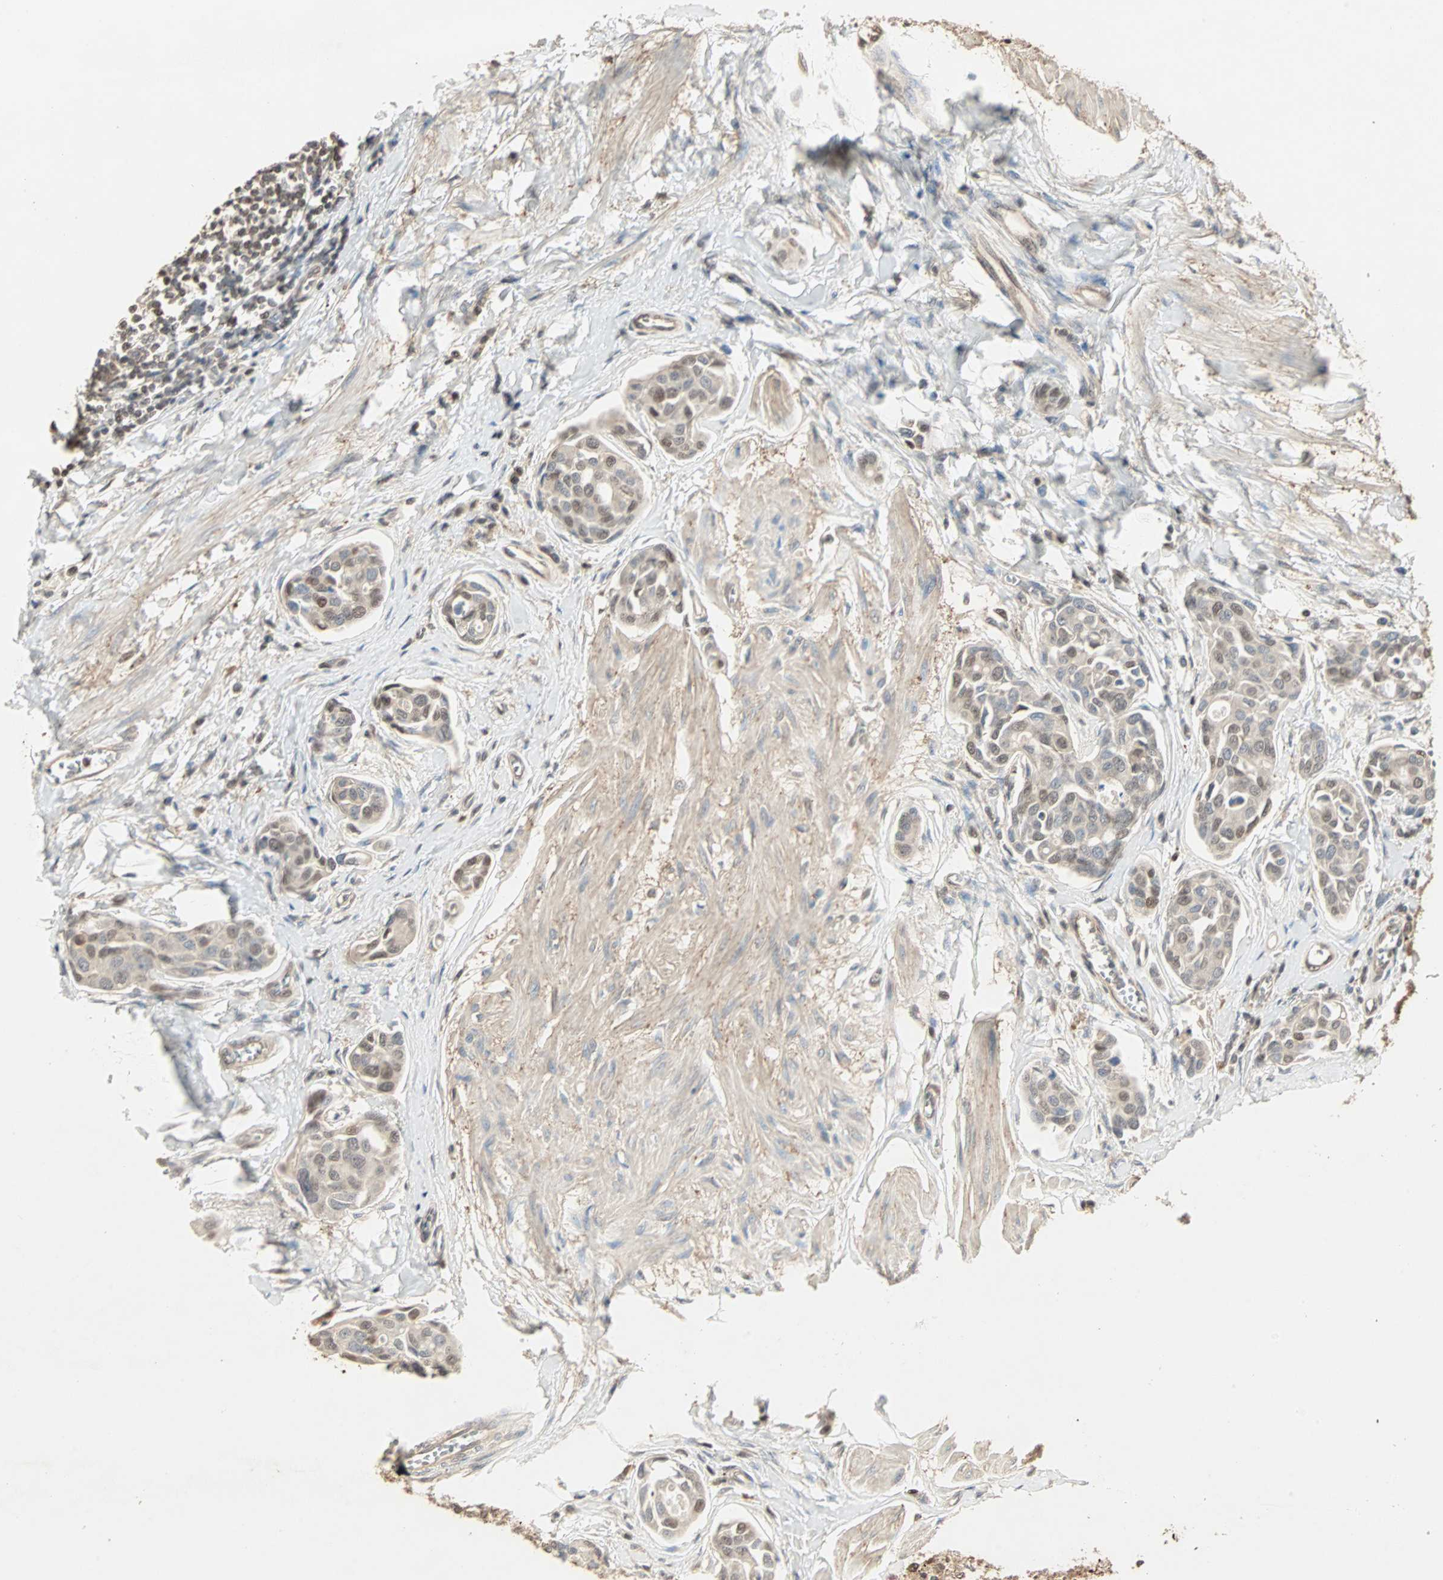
{"staining": {"intensity": "moderate", "quantity": ">75%", "location": "cytoplasmic/membranous,nuclear"}, "tissue": "urothelial cancer", "cell_type": "Tumor cells", "image_type": "cancer", "snomed": [{"axis": "morphology", "description": "Urothelial carcinoma, High grade"}, {"axis": "topography", "description": "Urinary bladder"}], "caption": "An image of human urothelial carcinoma (high-grade) stained for a protein displays moderate cytoplasmic/membranous and nuclear brown staining in tumor cells.", "gene": "DRG2", "patient": {"sex": "male", "age": 78}}